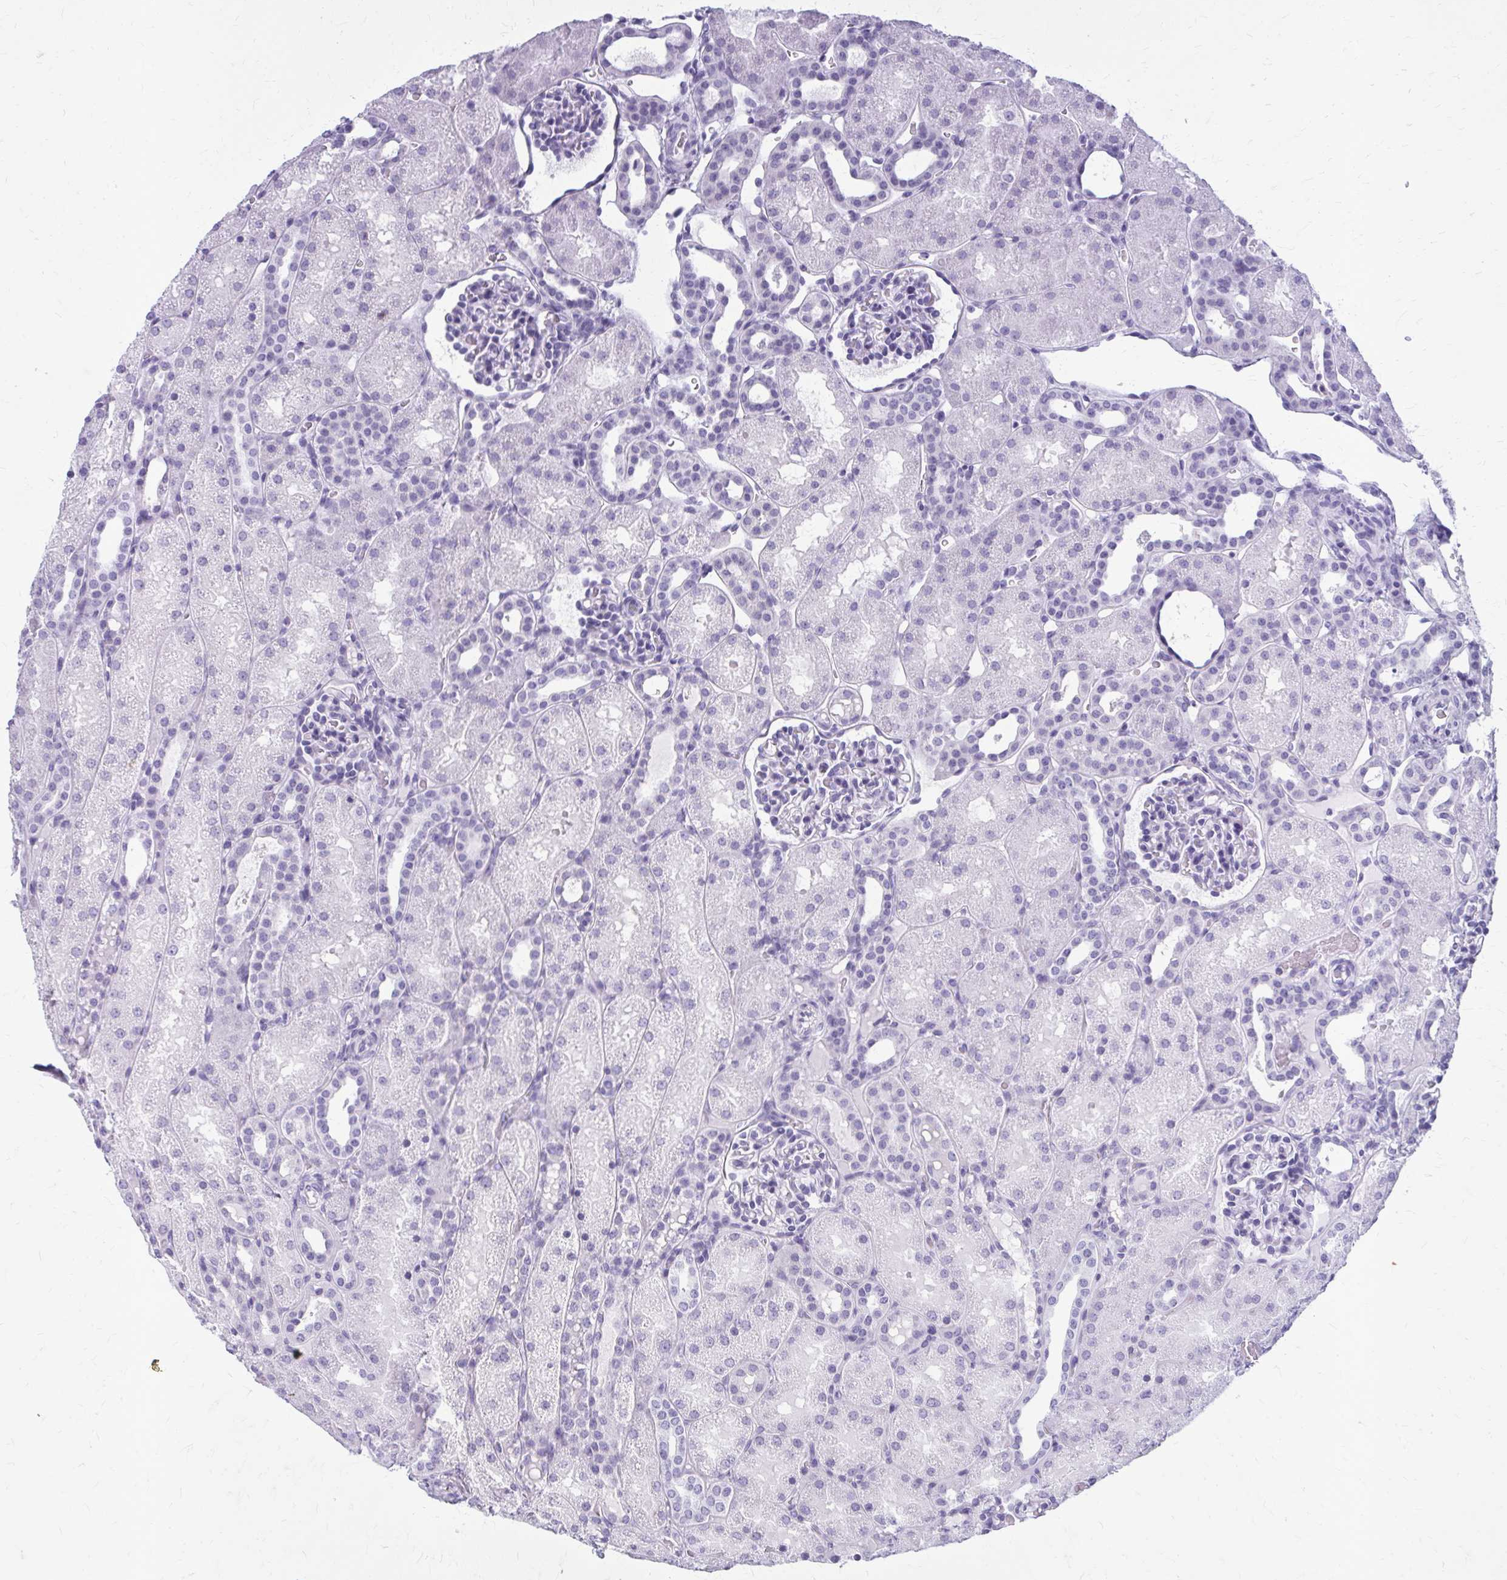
{"staining": {"intensity": "negative", "quantity": "none", "location": "none"}, "tissue": "kidney", "cell_type": "Cells in glomeruli", "image_type": "normal", "snomed": [{"axis": "morphology", "description": "Normal tissue, NOS"}, {"axis": "topography", "description": "Kidney"}], "caption": "This is an immunohistochemistry micrograph of benign kidney. There is no positivity in cells in glomeruli.", "gene": "ZDHHC7", "patient": {"sex": "male", "age": 2}}